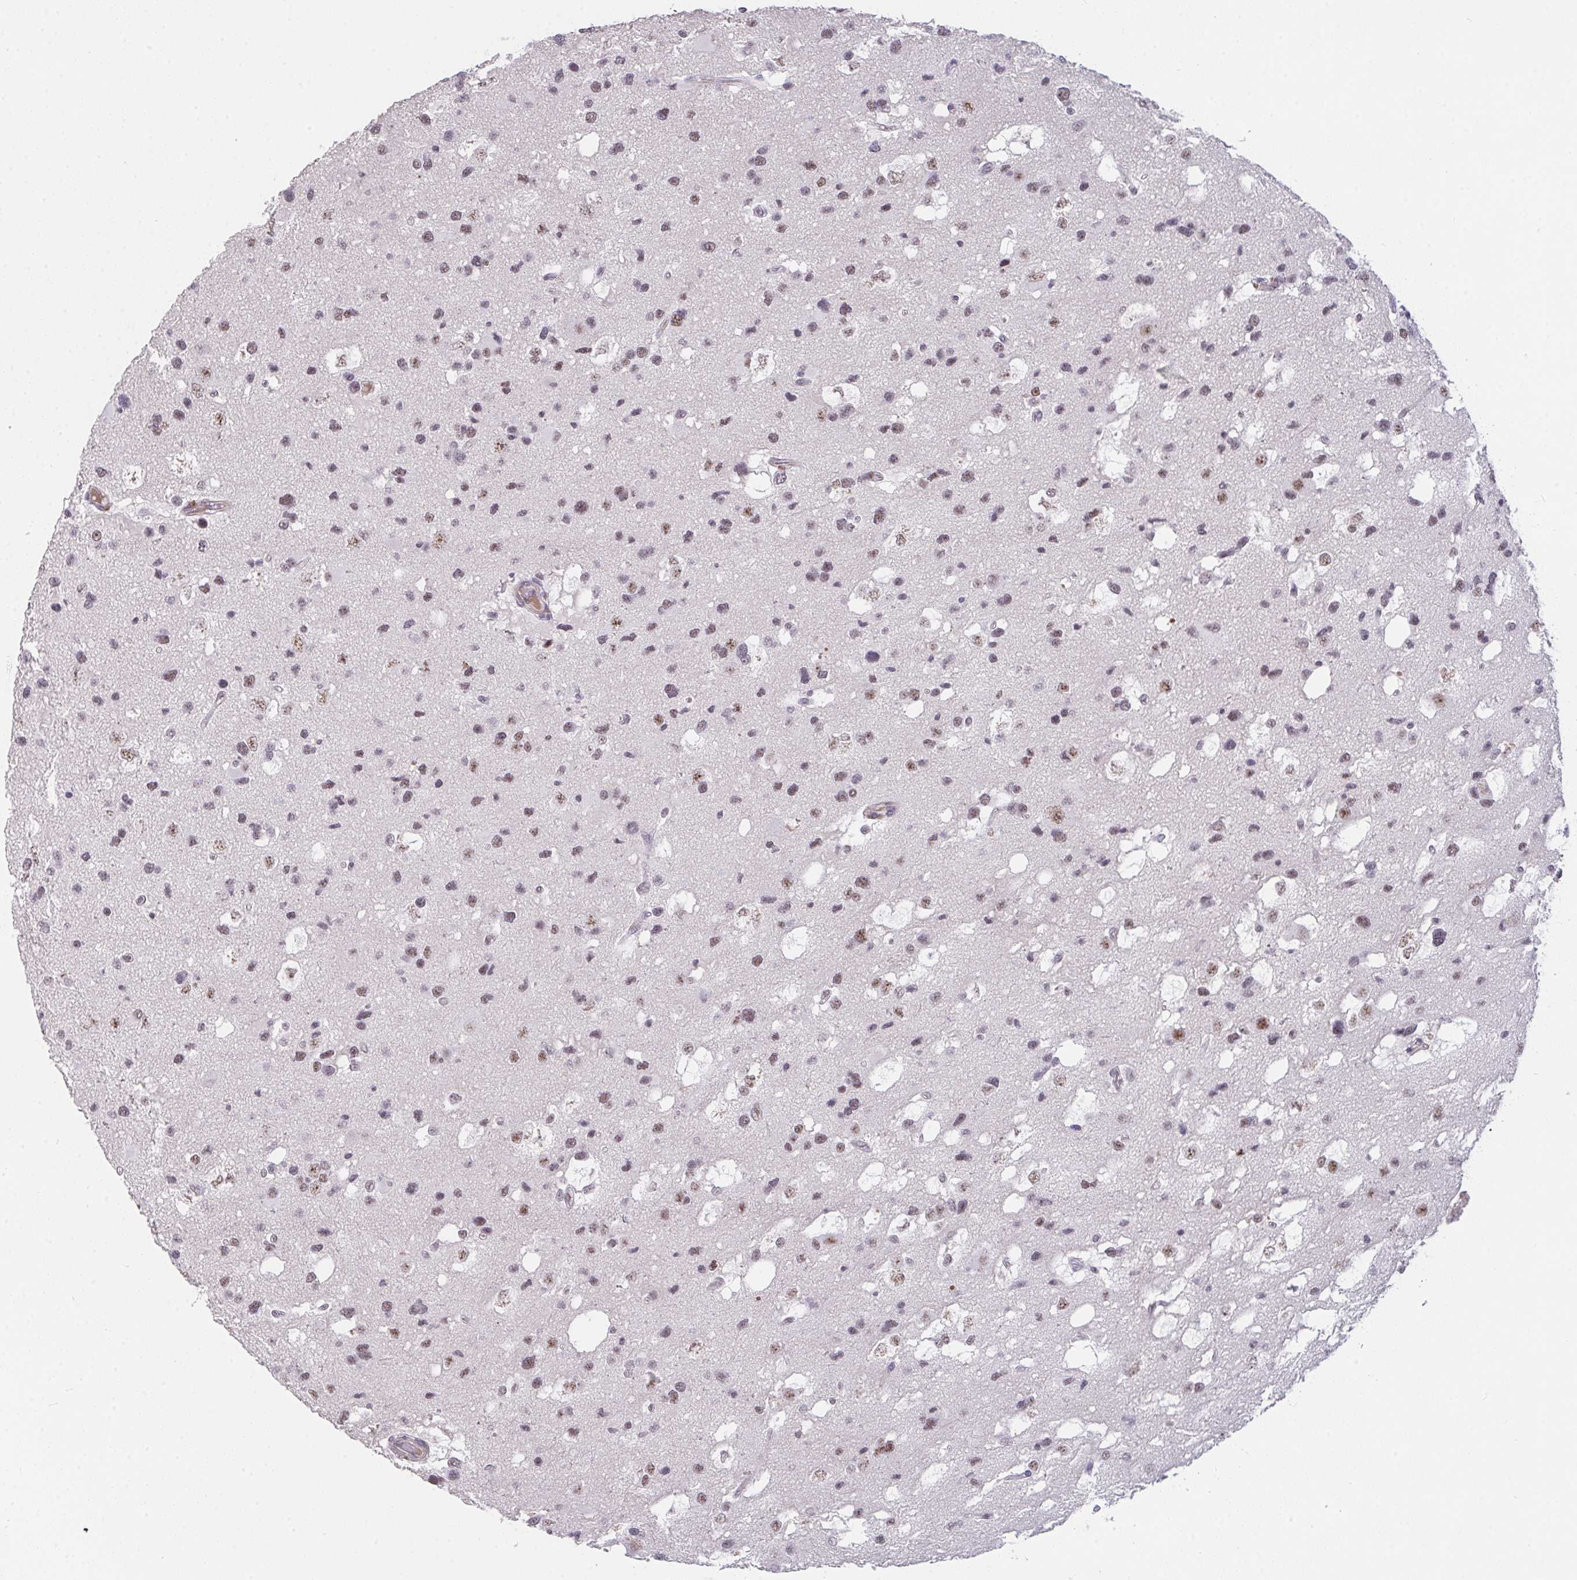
{"staining": {"intensity": "moderate", "quantity": ">75%", "location": "nuclear"}, "tissue": "glioma", "cell_type": "Tumor cells", "image_type": "cancer", "snomed": [{"axis": "morphology", "description": "Glioma, malignant, High grade"}, {"axis": "topography", "description": "Brain"}], "caption": "Malignant glioma (high-grade) was stained to show a protein in brown. There is medium levels of moderate nuclear positivity in approximately >75% of tumor cells.", "gene": "RBBP6", "patient": {"sex": "male", "age": 53}}